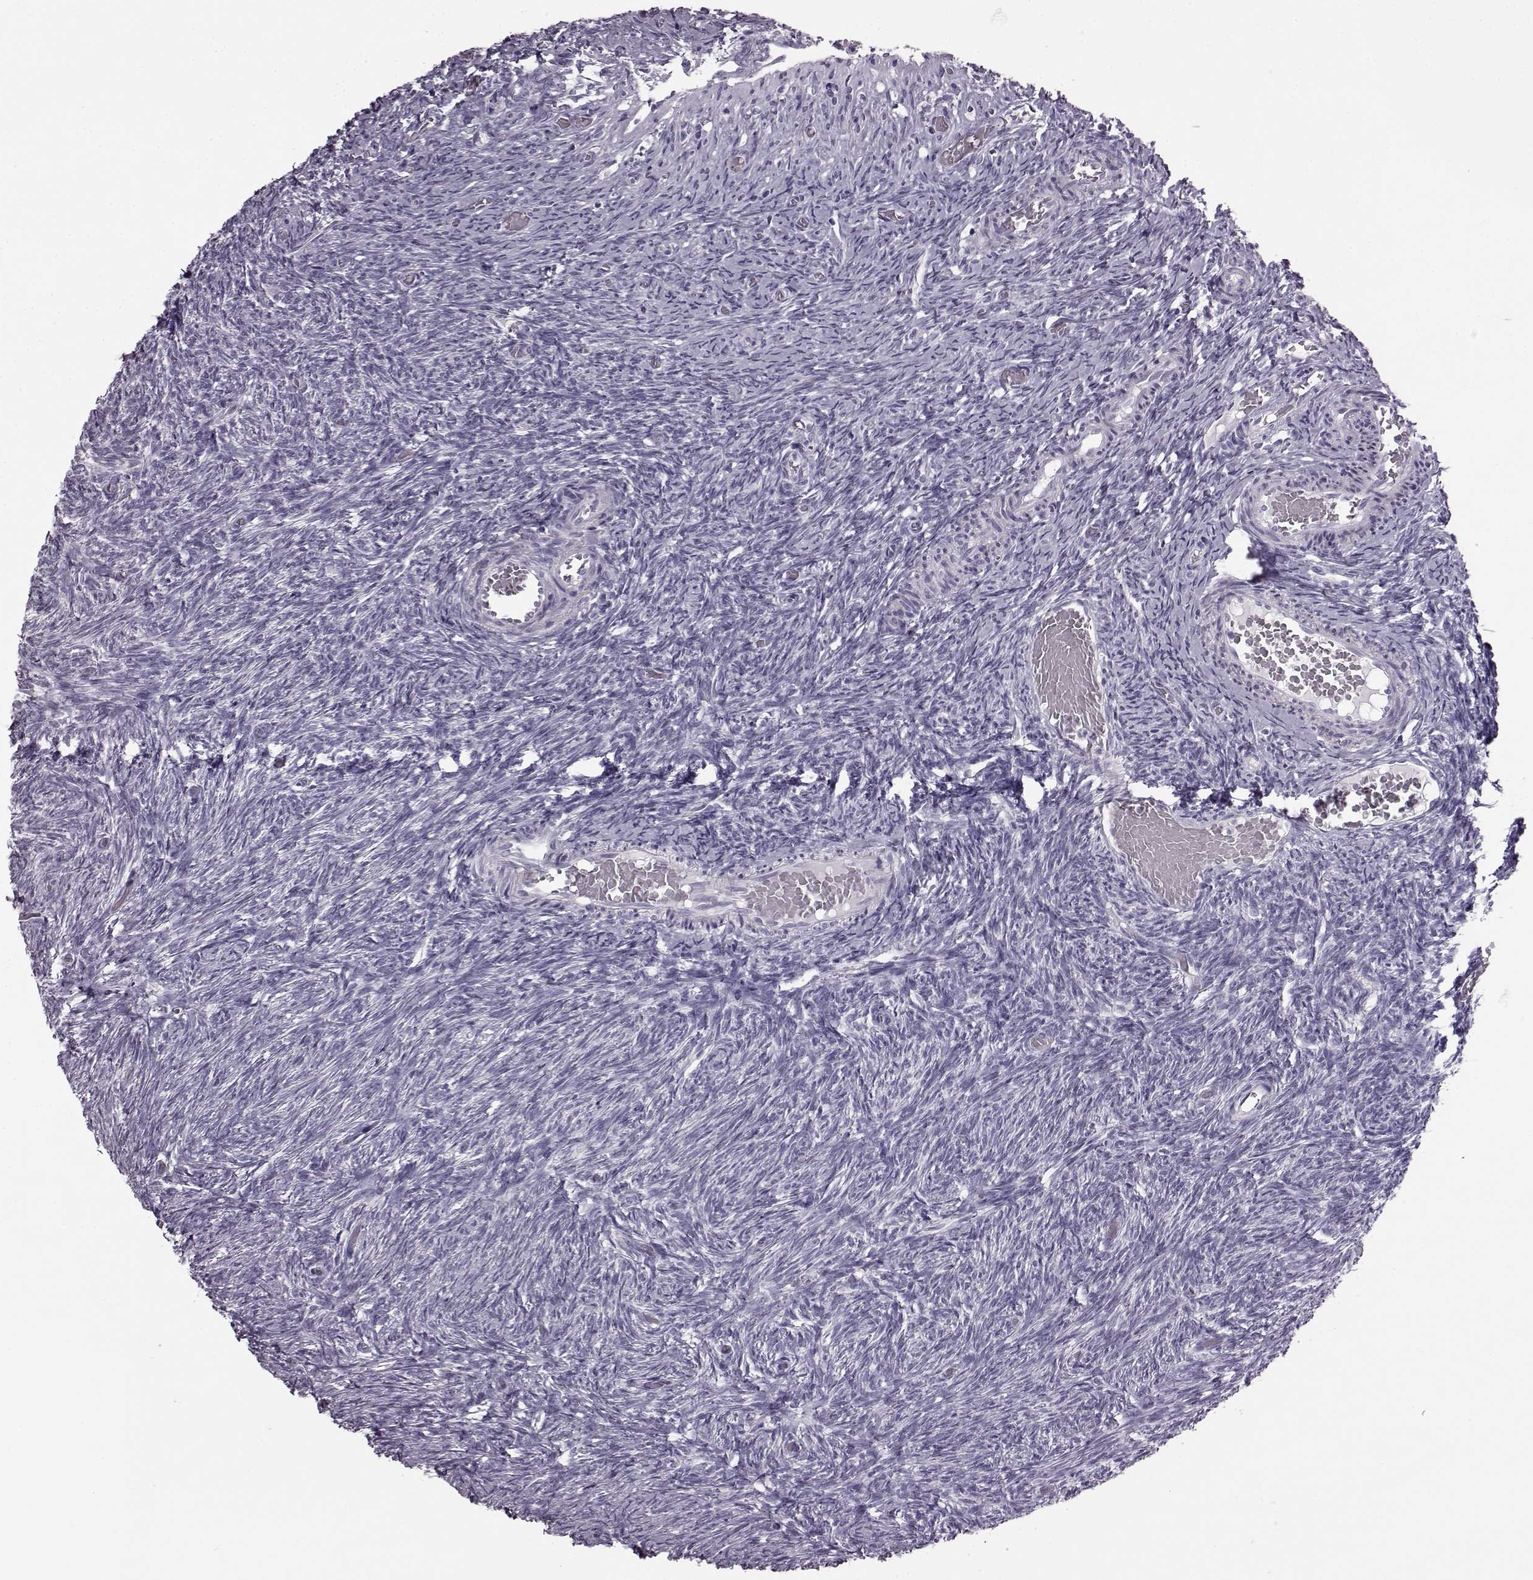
{"staining": {"intensity": "negative", "quantity": "none", "location": "none"}, "tissue": "ovary", "cell_type": "Ovarian stroma cells", "image_type": "normal", "snomed": [{"axis": "morphology", "description": "Normal tissue, NOS"}, {"axis": "topography", "description": "Ovary"}], "caption": "Immunohistochemistry (IHC) of unremarkable human ovary demonstrates no staining in ovarian stroma cells.", "gene": "JSRP1", "patient": {"sex": "female", "age": 39}}